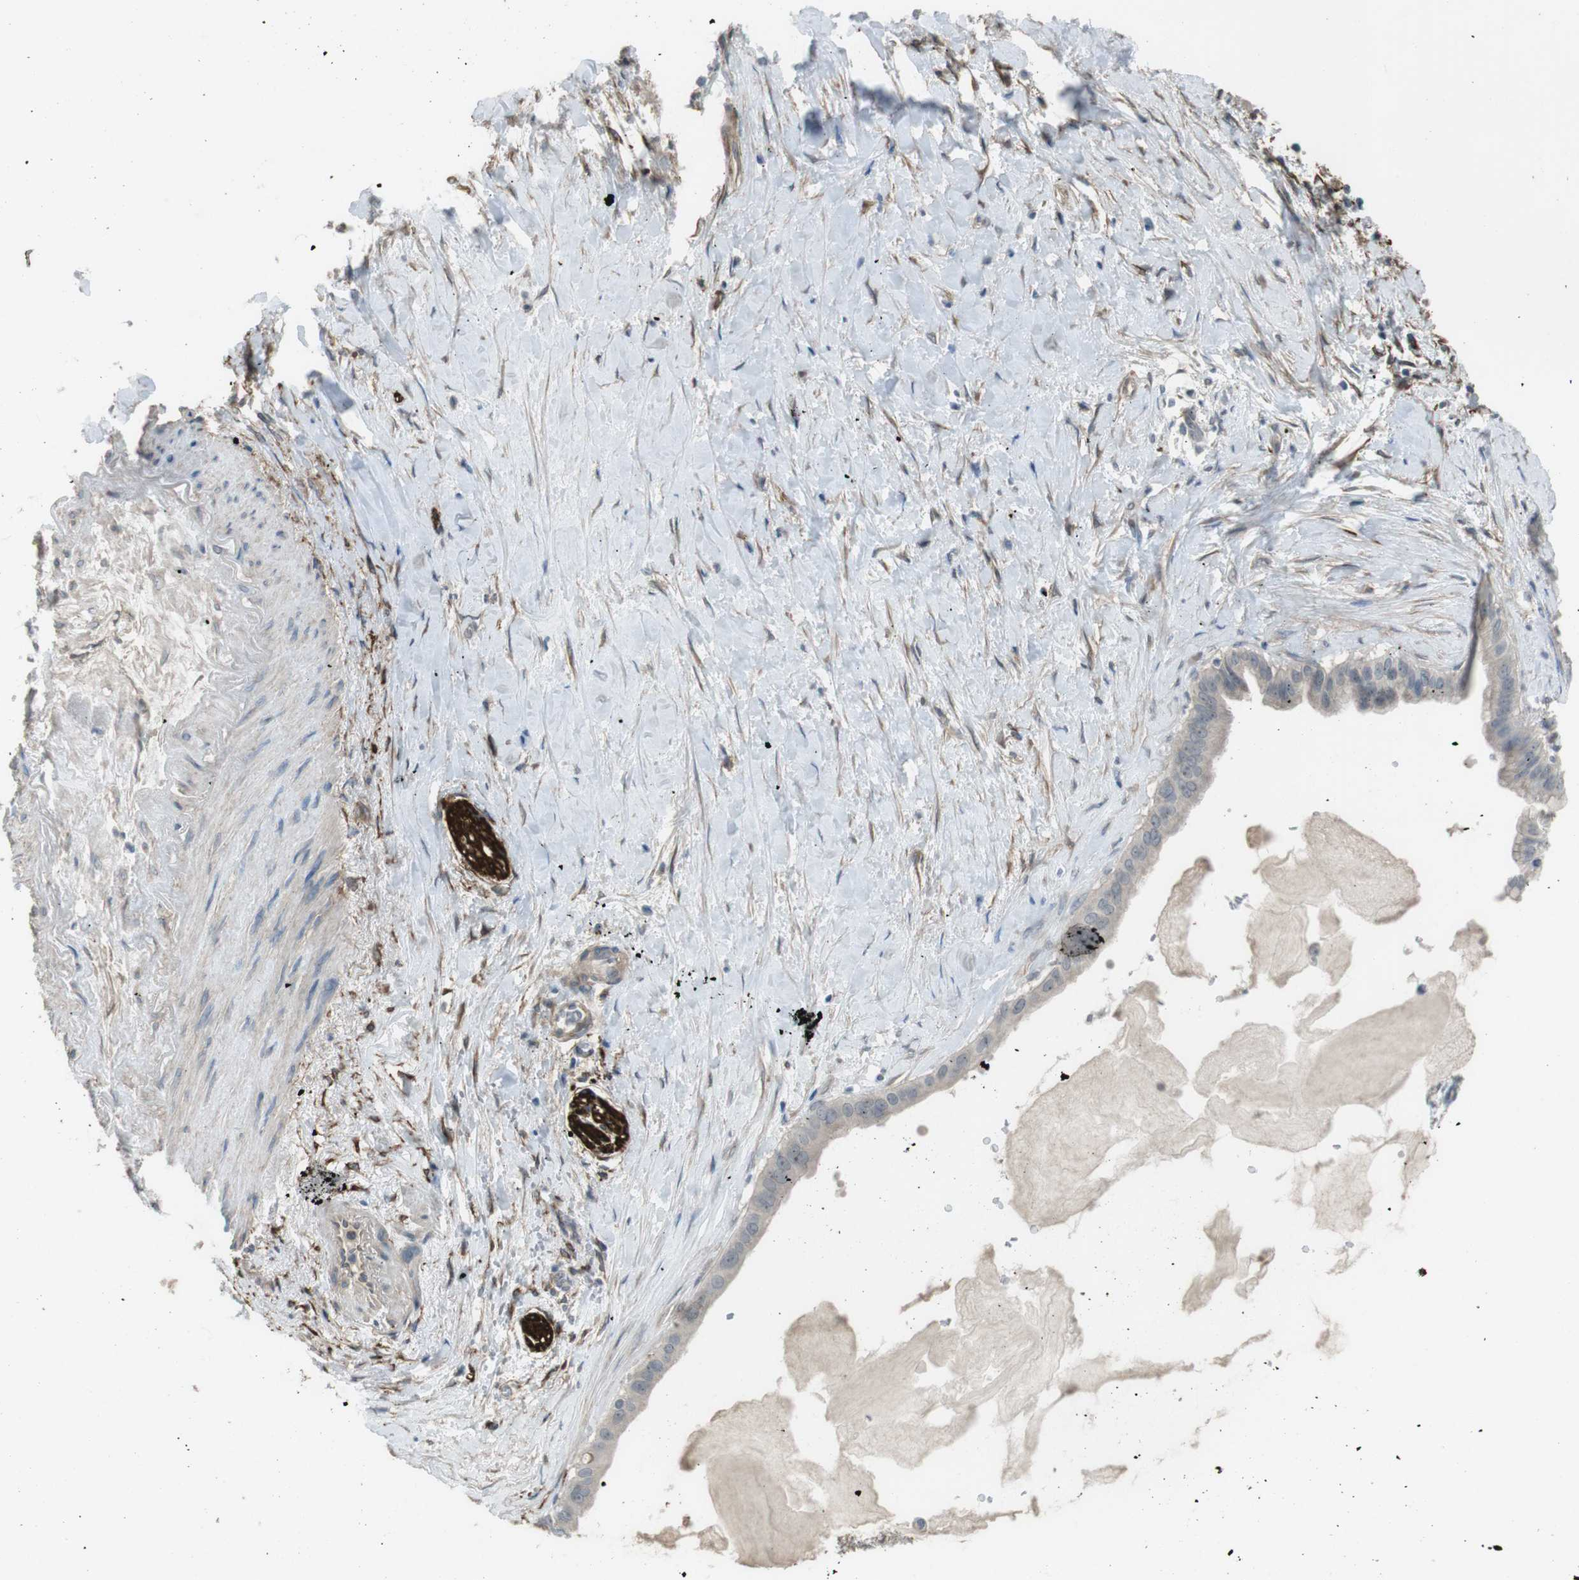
{"staining": {"intensity": "negative", "quantity": "none", "location": "none"}, "tissue": "pancreatic cancer", "cell_type": "Tumor cells", "image_type": "cancer", "snomed": [{"axis": "morphology", "description": "Adenocarcinoma, NOS"}, {"axis": "topography", "description": "Pancreas"}], "caption": "The photomicrograph shows no staining of tumor cells in adenocarcinoma (pancreatic).", "gene": "ANK2", "patient": {"sex": "male", "age": 55}}